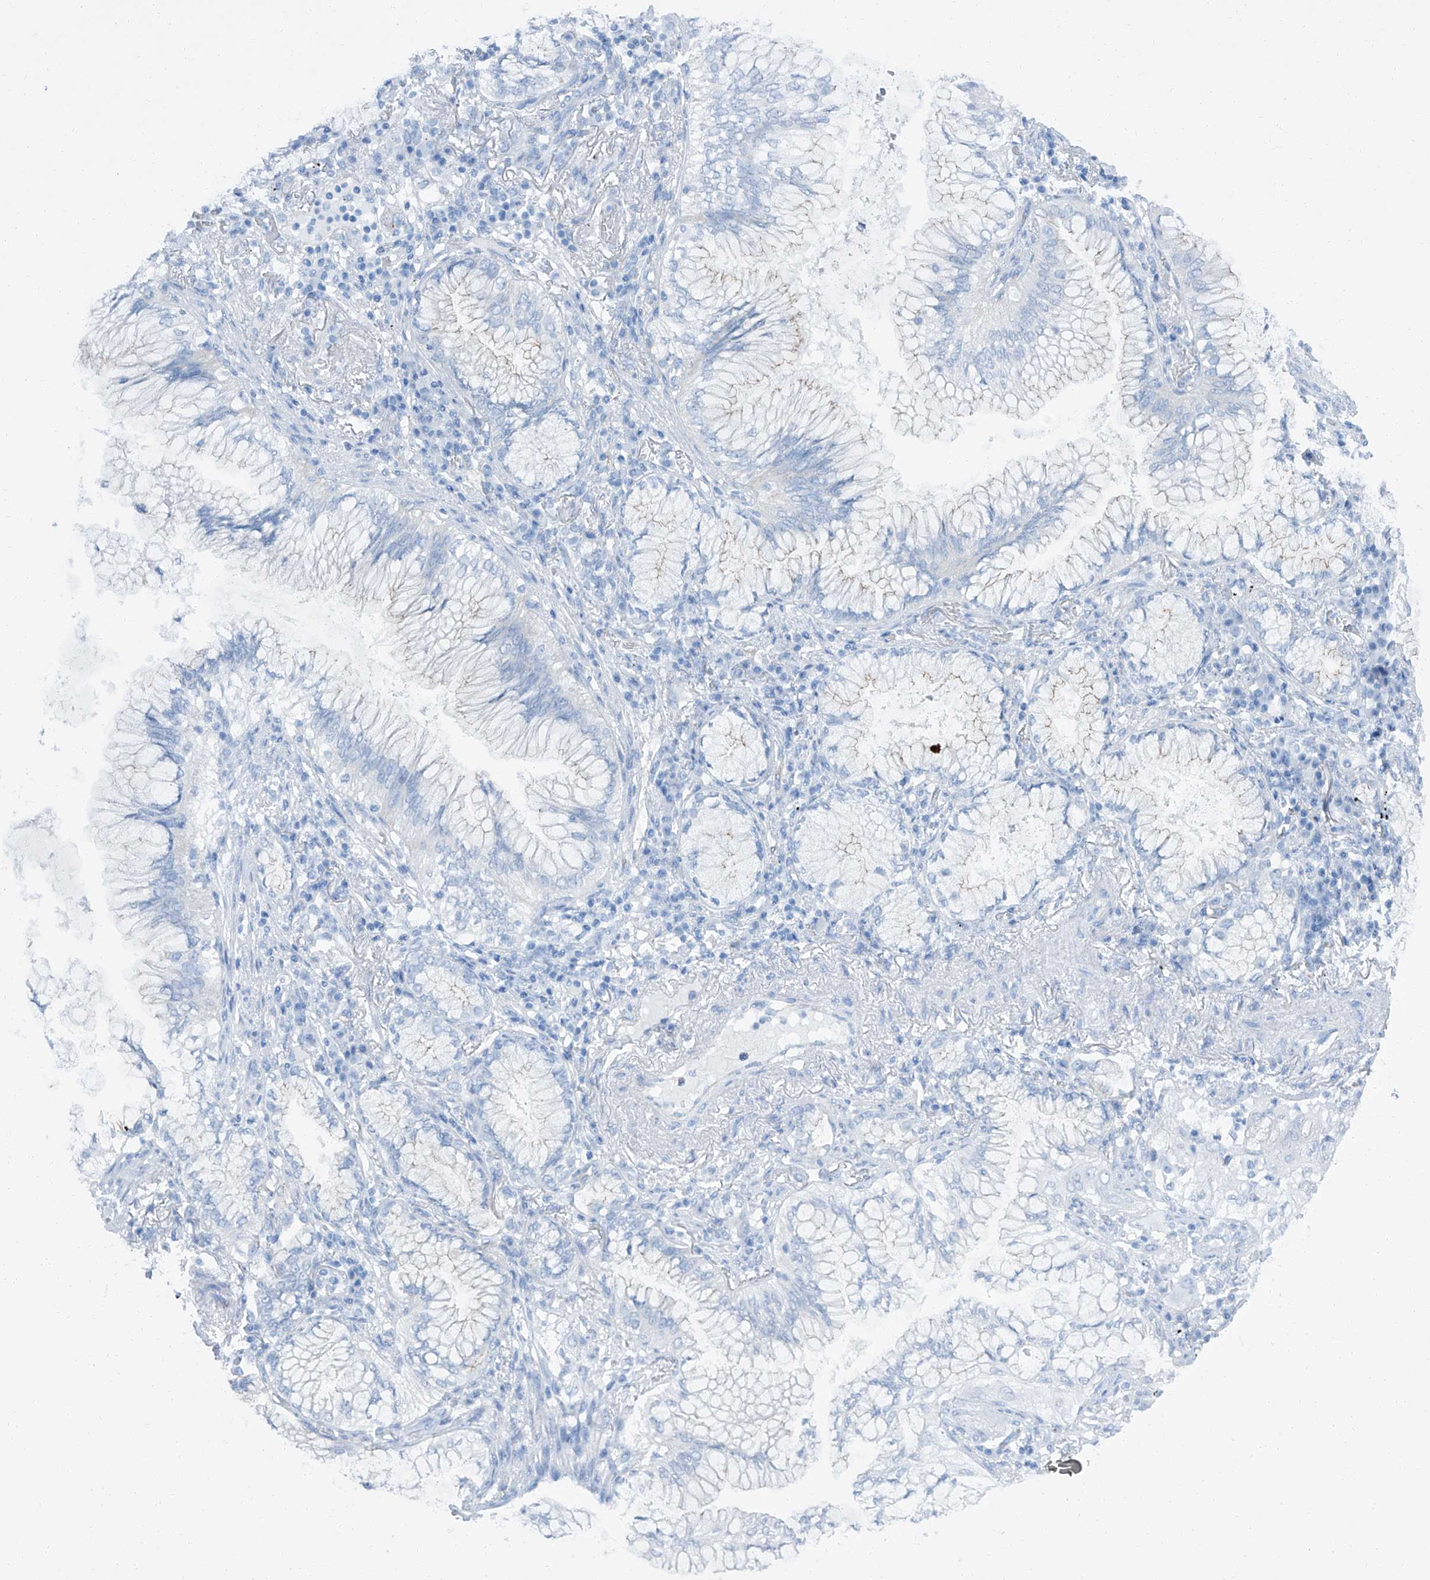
{"staining": {"intensity": "negative", "quantity": "none", "location": "none"}, "tissue": "lung cancer", "cell_type": "Tumor cells", "image_type": "cancer", "snomed": [{"axis": "morphology", "description": "Adenocarcinoma, NOS"}, {"axis": "topography", "description": "Lung"}], "caption": "Immunohistochemical staining of adenocarcinoma (lung) demonstrates no significant expression in tumor cells.", "gene": "MAGI1", "patient": {"sex": "female", "age": 70}}